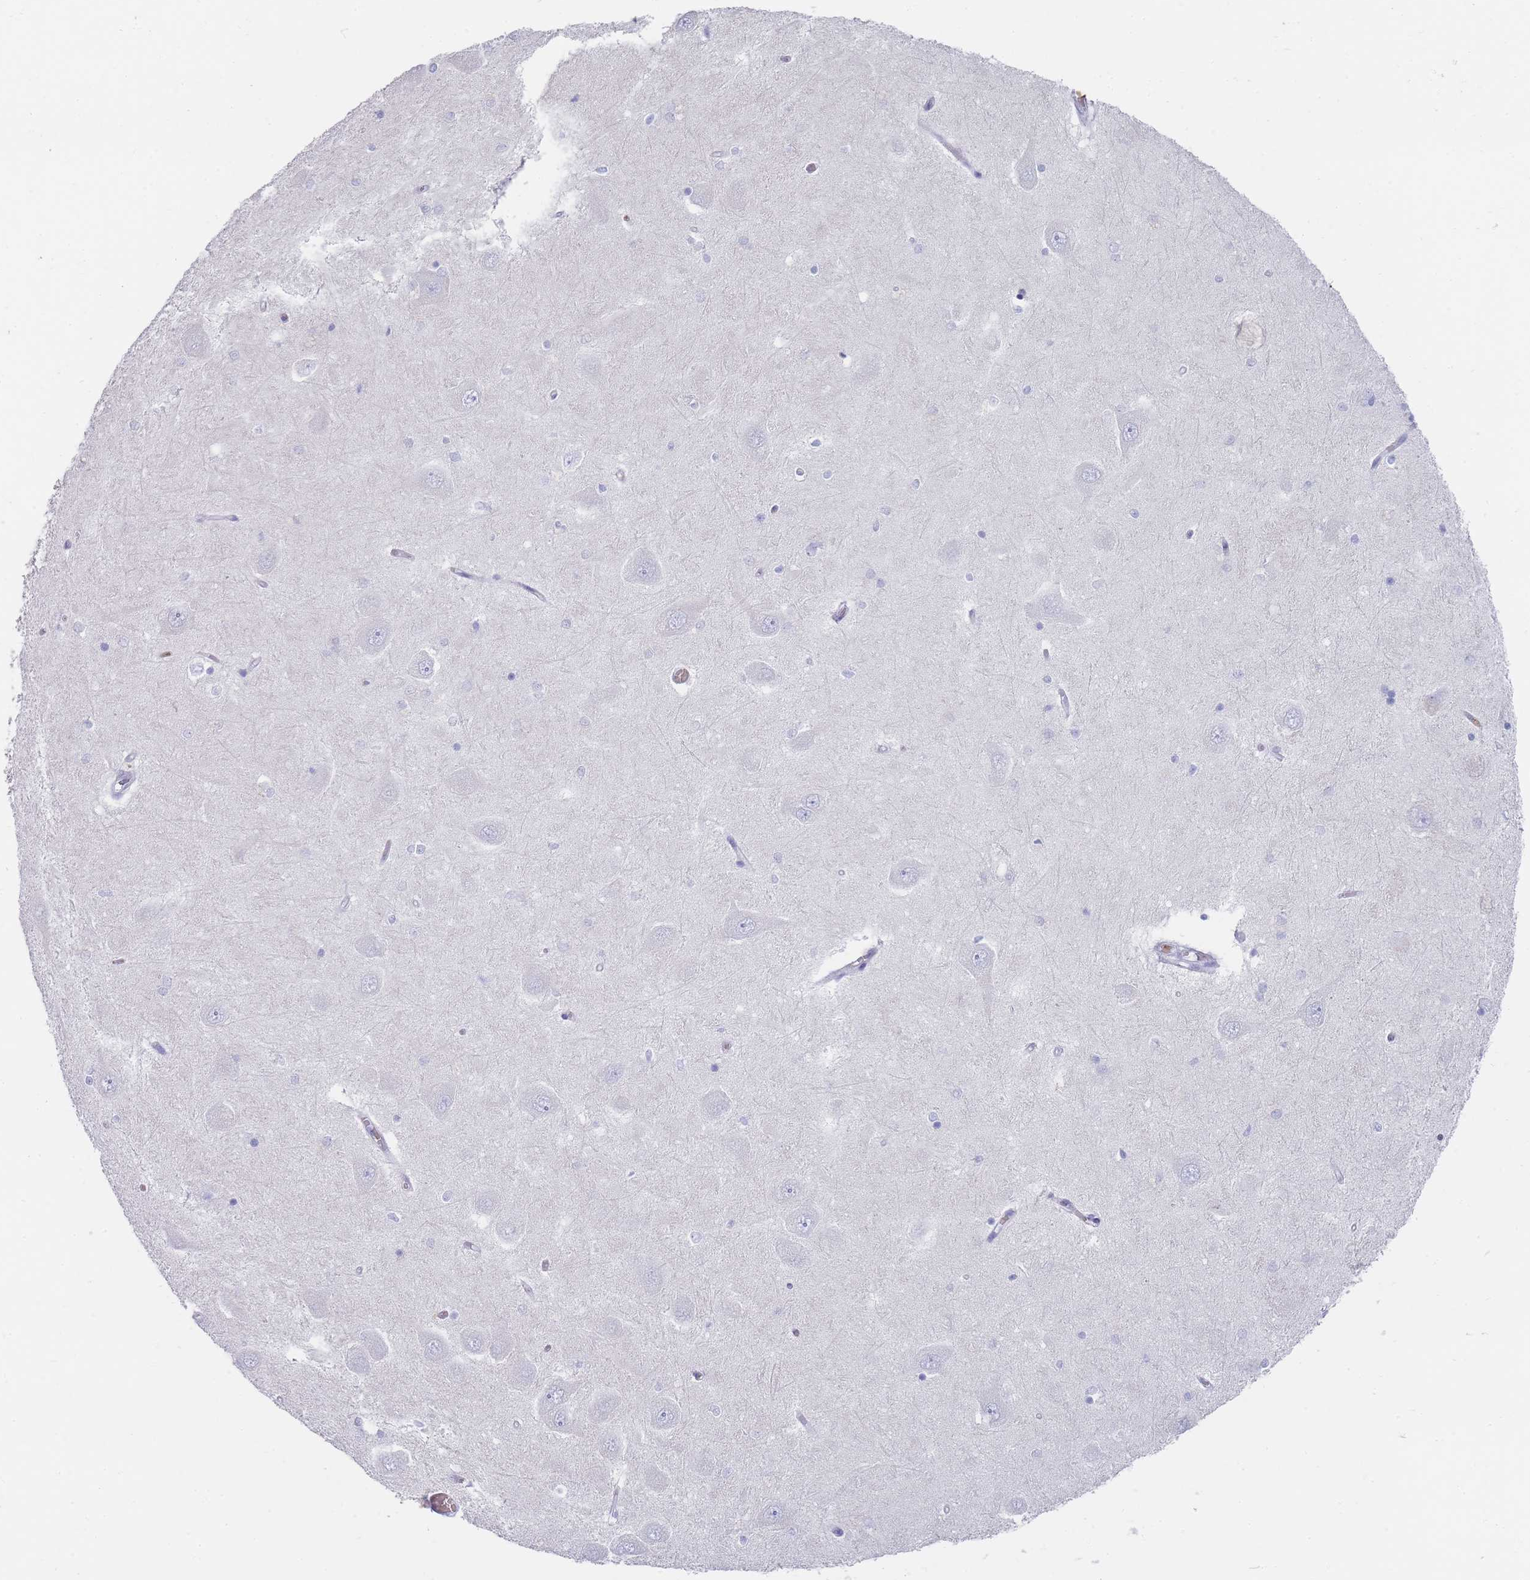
{"staining": {"intensity": "negative", "quantity": "none", "location": "none"}, "tissue": "hippocampus", "cell_type": "Glial cells", "image_type": "normal", "snomed": [{"axis": "morphology", "description": "Normal tissue, NOS"}, {"axis": "topography", "description": "Hippocampus"}], "caption": "This is a micrograph of immunohistochemistry (IHC) staining of normal hippocampus, which shows no staining in glial cells.", "gene": "ENSG00000284931", "patient": {"sex": "male", "age": 45}}